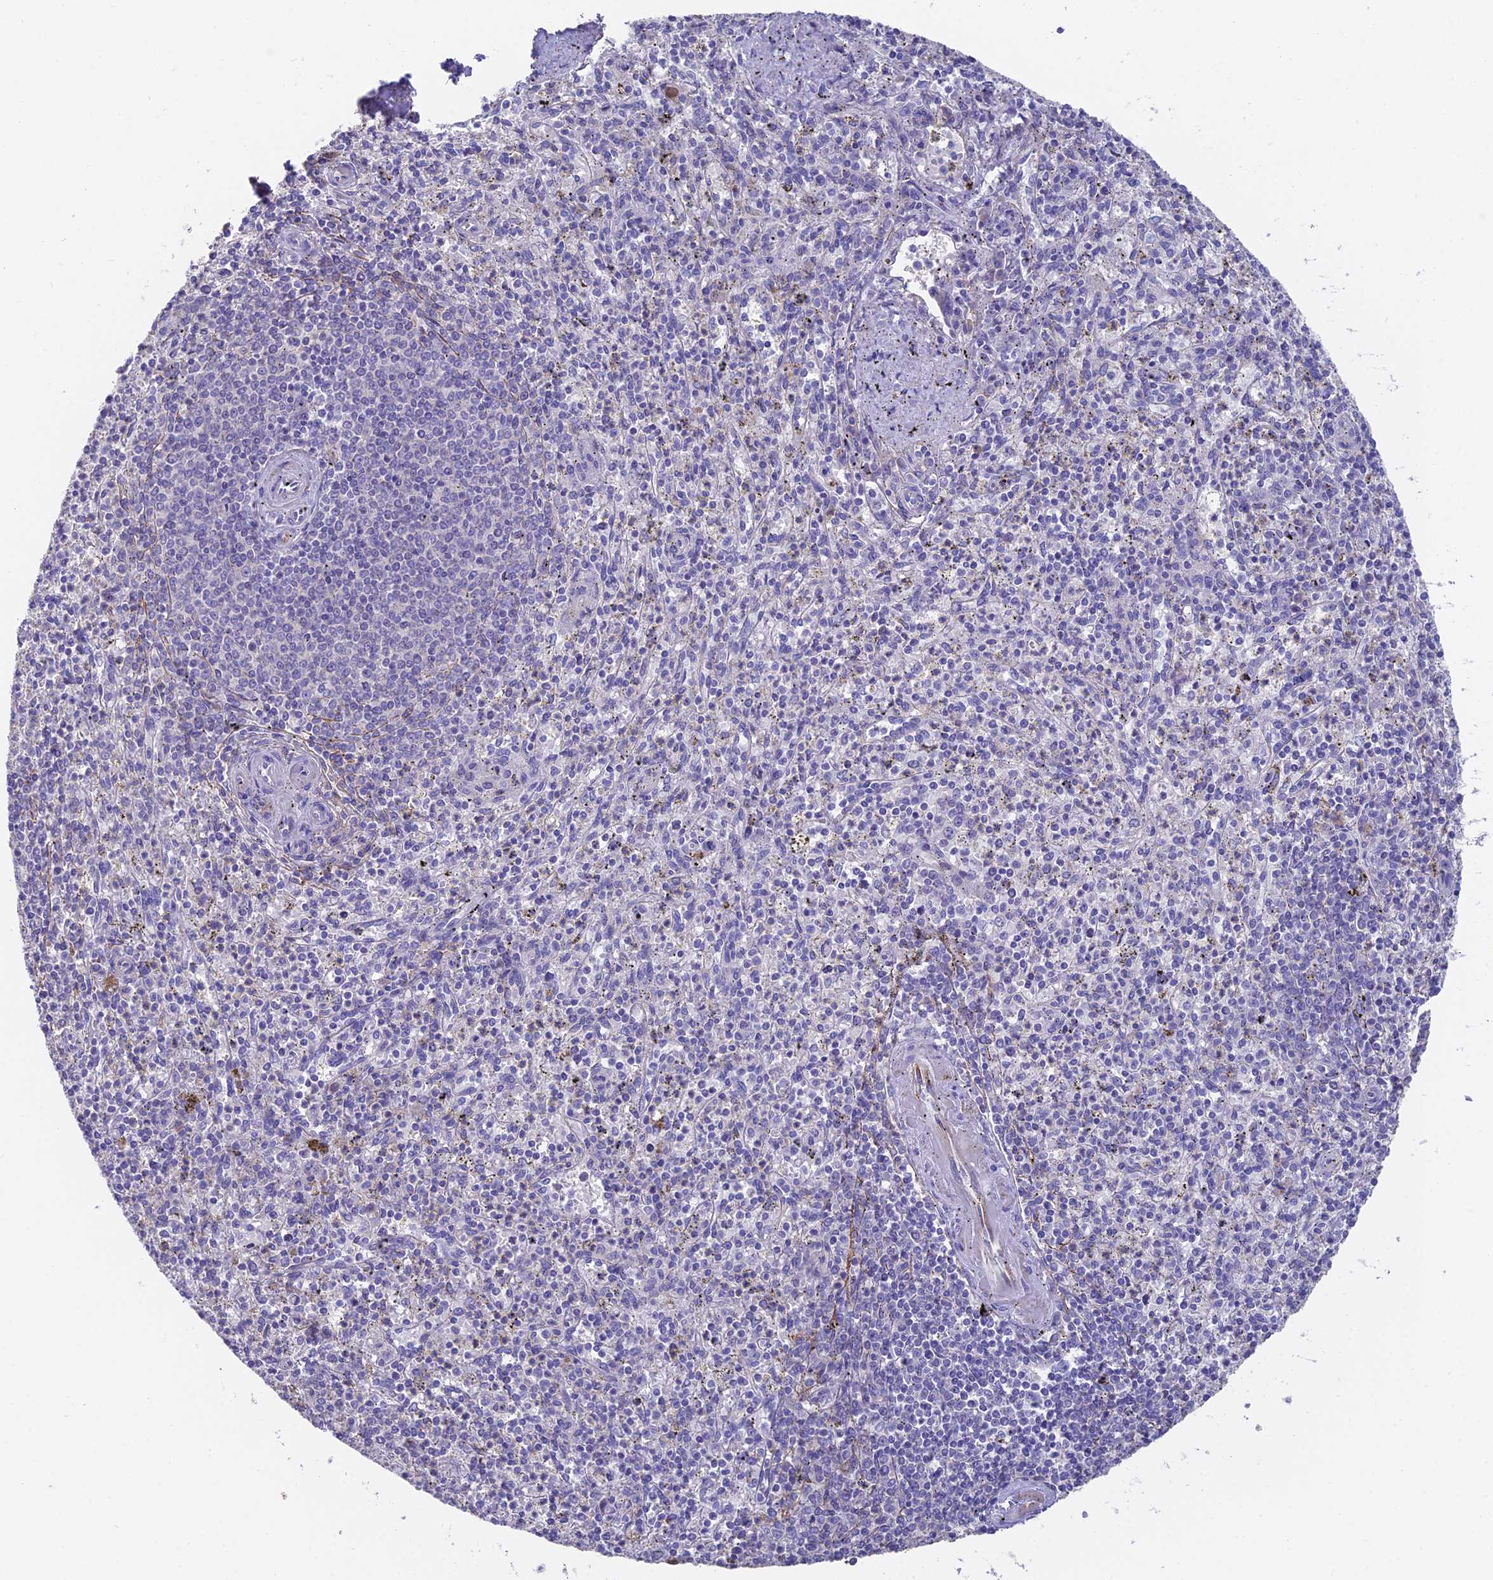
{"staining": {"intensity": "negative", "quantity": "none", "location": "none"}, "tissue": "spleen", "cell_type": "Cells in red pulp", "image_type": "normal", "snomed": [{"axis": "morphology", "description": "Normal tissue, NOS"}, {"axis": "topography", "description": "Spleen"}], "caption": "Image shows no significant protein expression in cells in red pulp of unremarkable spleen. The staining was performed using DAB (3,3'-diaminobenzidine) to visualize the protein expression in brown, while the nuclei were stained in blue with hematoxylin (Magnification: 20x).", "gene": "FAM168B", "patient": {"sex": "male", "age": 72}}